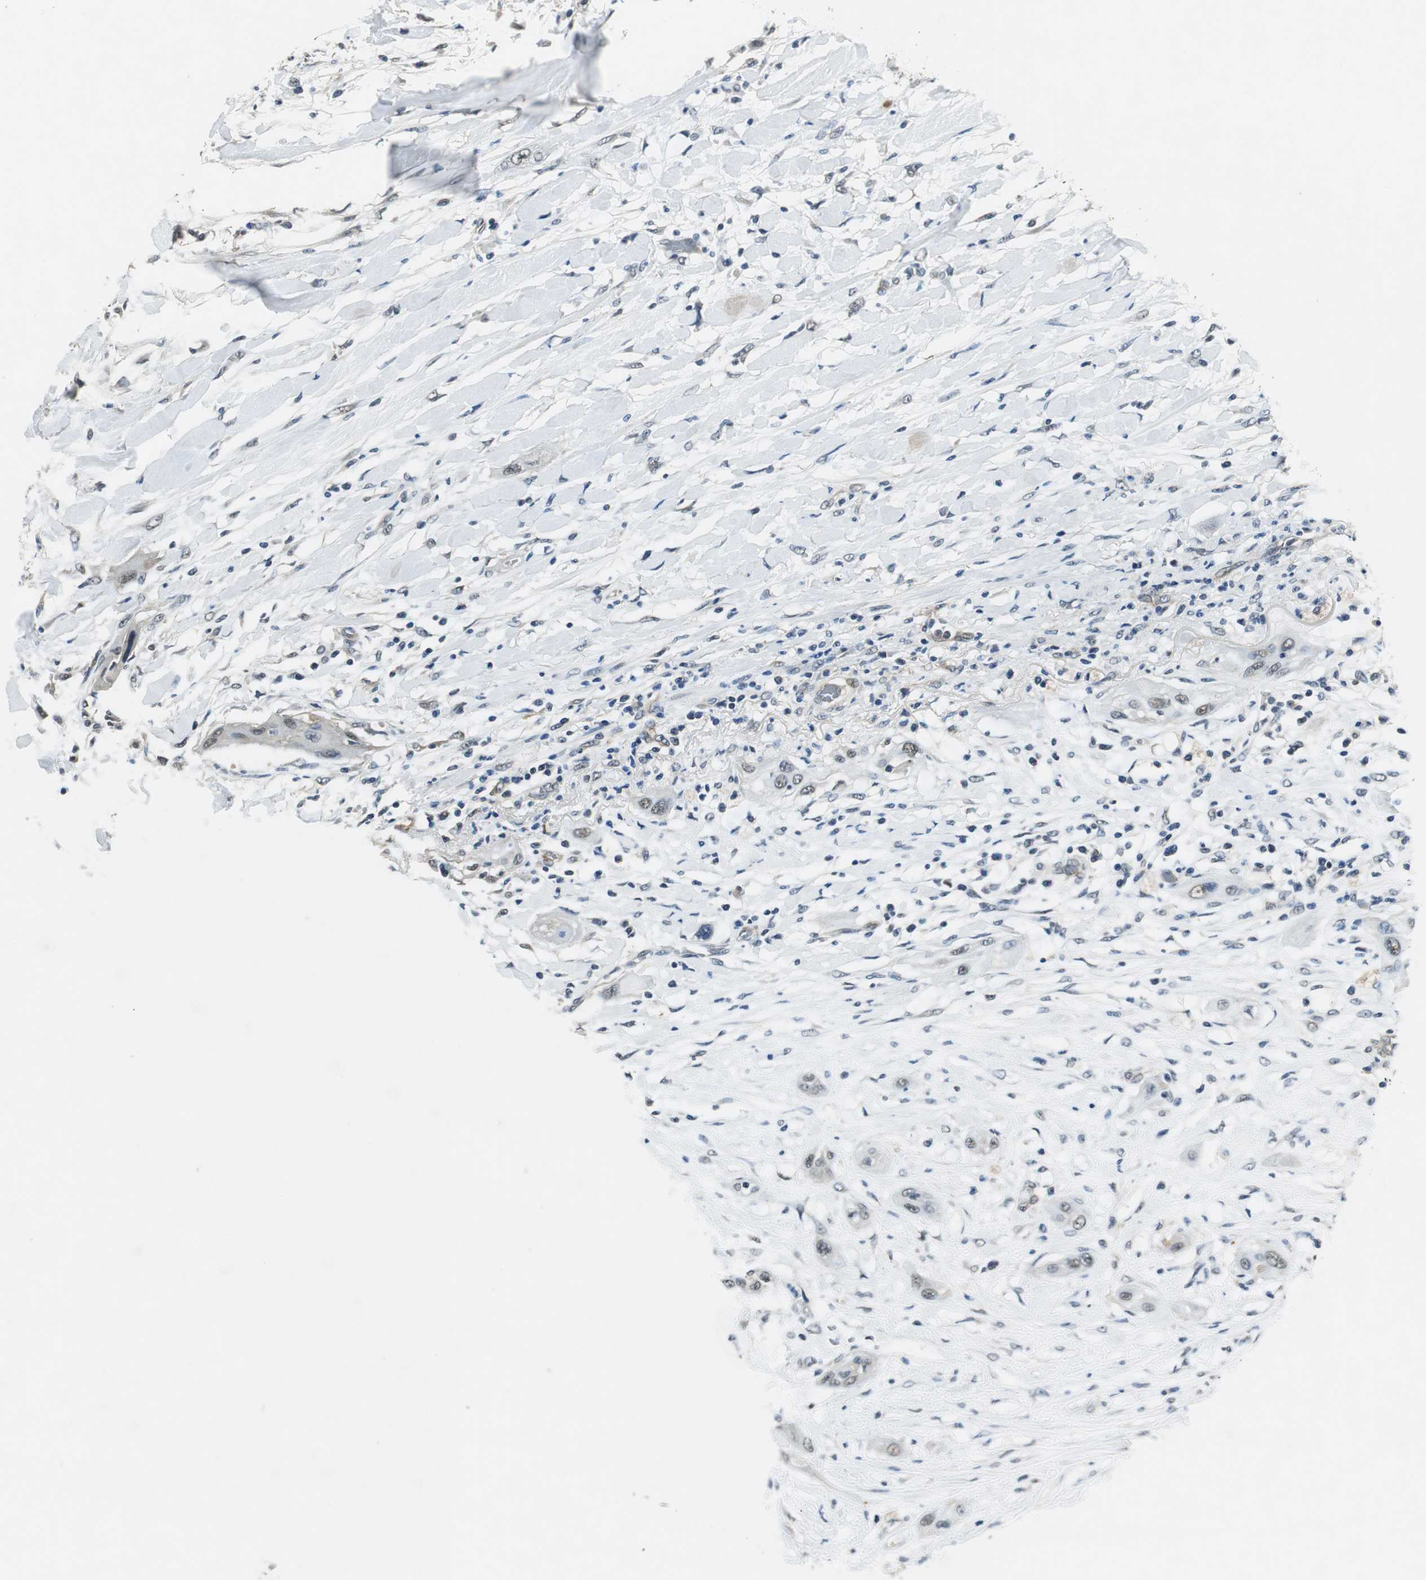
{"staining": {"intensity": "negative", "quantity": "none", "location": "none"}, "tissue": "lung cancer", "cell_type": "Tumor cells", "image_type": "cancer", "snomed": [{"axis": "morphology", "description": "Squamous cell carcinoma, NOS"}, {"axis": "topography", "description": "Lung"}], "caption": "The histopathology image reveals no significant expression in tumor cells of squamous cell carcinoma (lung).", "gene": "PSMB4", "patient": {"sex": "female", "age": 47}}